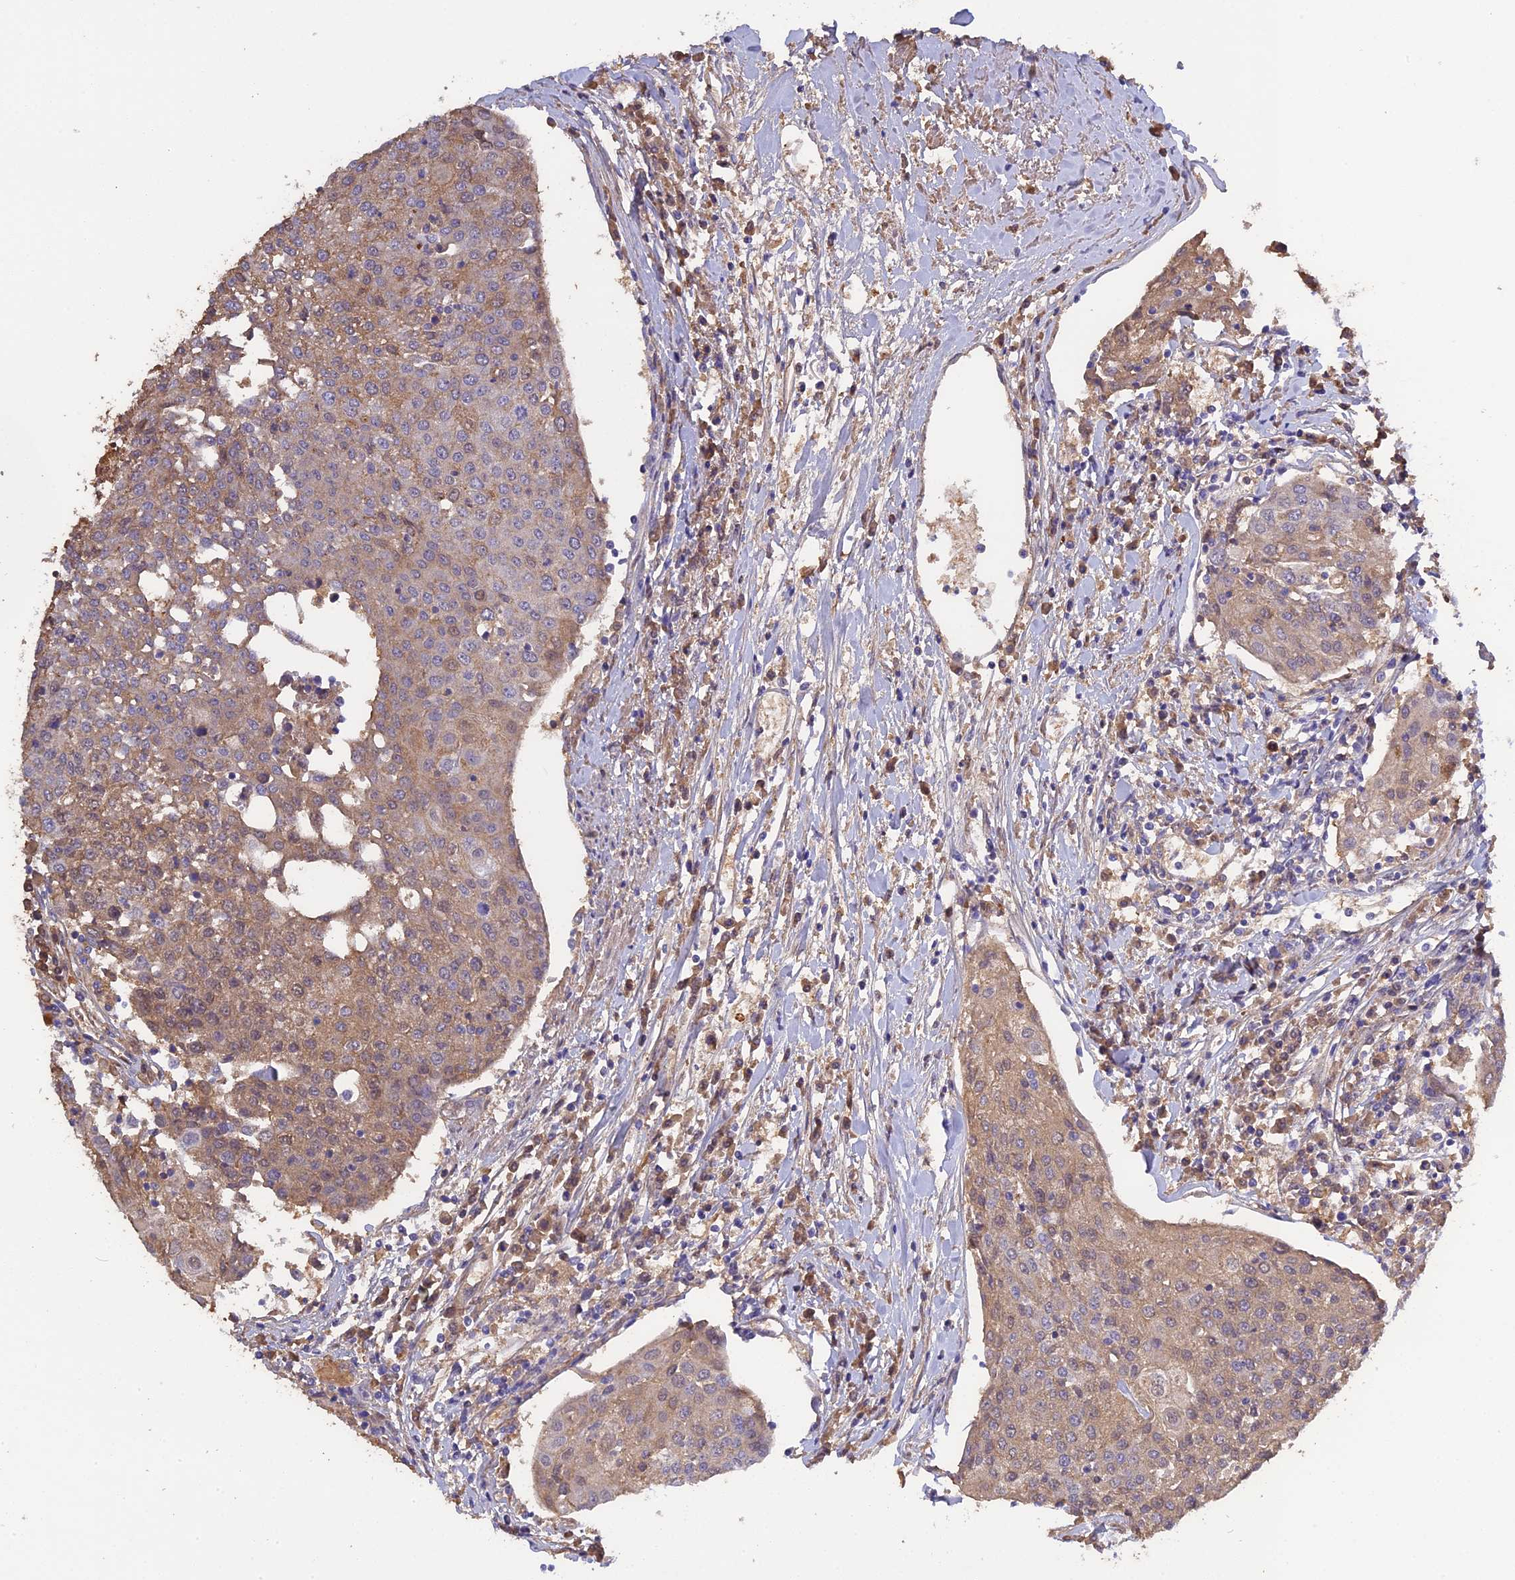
{"staining": {"intensity": "moderate", "quantity": "<25%", "location": "cytoplasmic/membranous"}, "tissue": "urothelial cancer", "cell_type": "Tumor cells", "image_type": "cancer", "snomed": [{"axis": "morphology", "description": "Urothelial carcinoma, High grade"}, {"axis": "topography", "description": "Urinary bladder"}], "caption": "Immunohistochemistry (IHC) micrograph of neoplastic tissue: urothelial cancer stained using IHC exhibits low levels of moderate protein expression localized specifically in the cytoplasmic/membranous of tumor cells, appearing as a cytoplasmic/membranous brown color.", "gene": "PZP", "patient": {"sex": "female", "age": 85}}